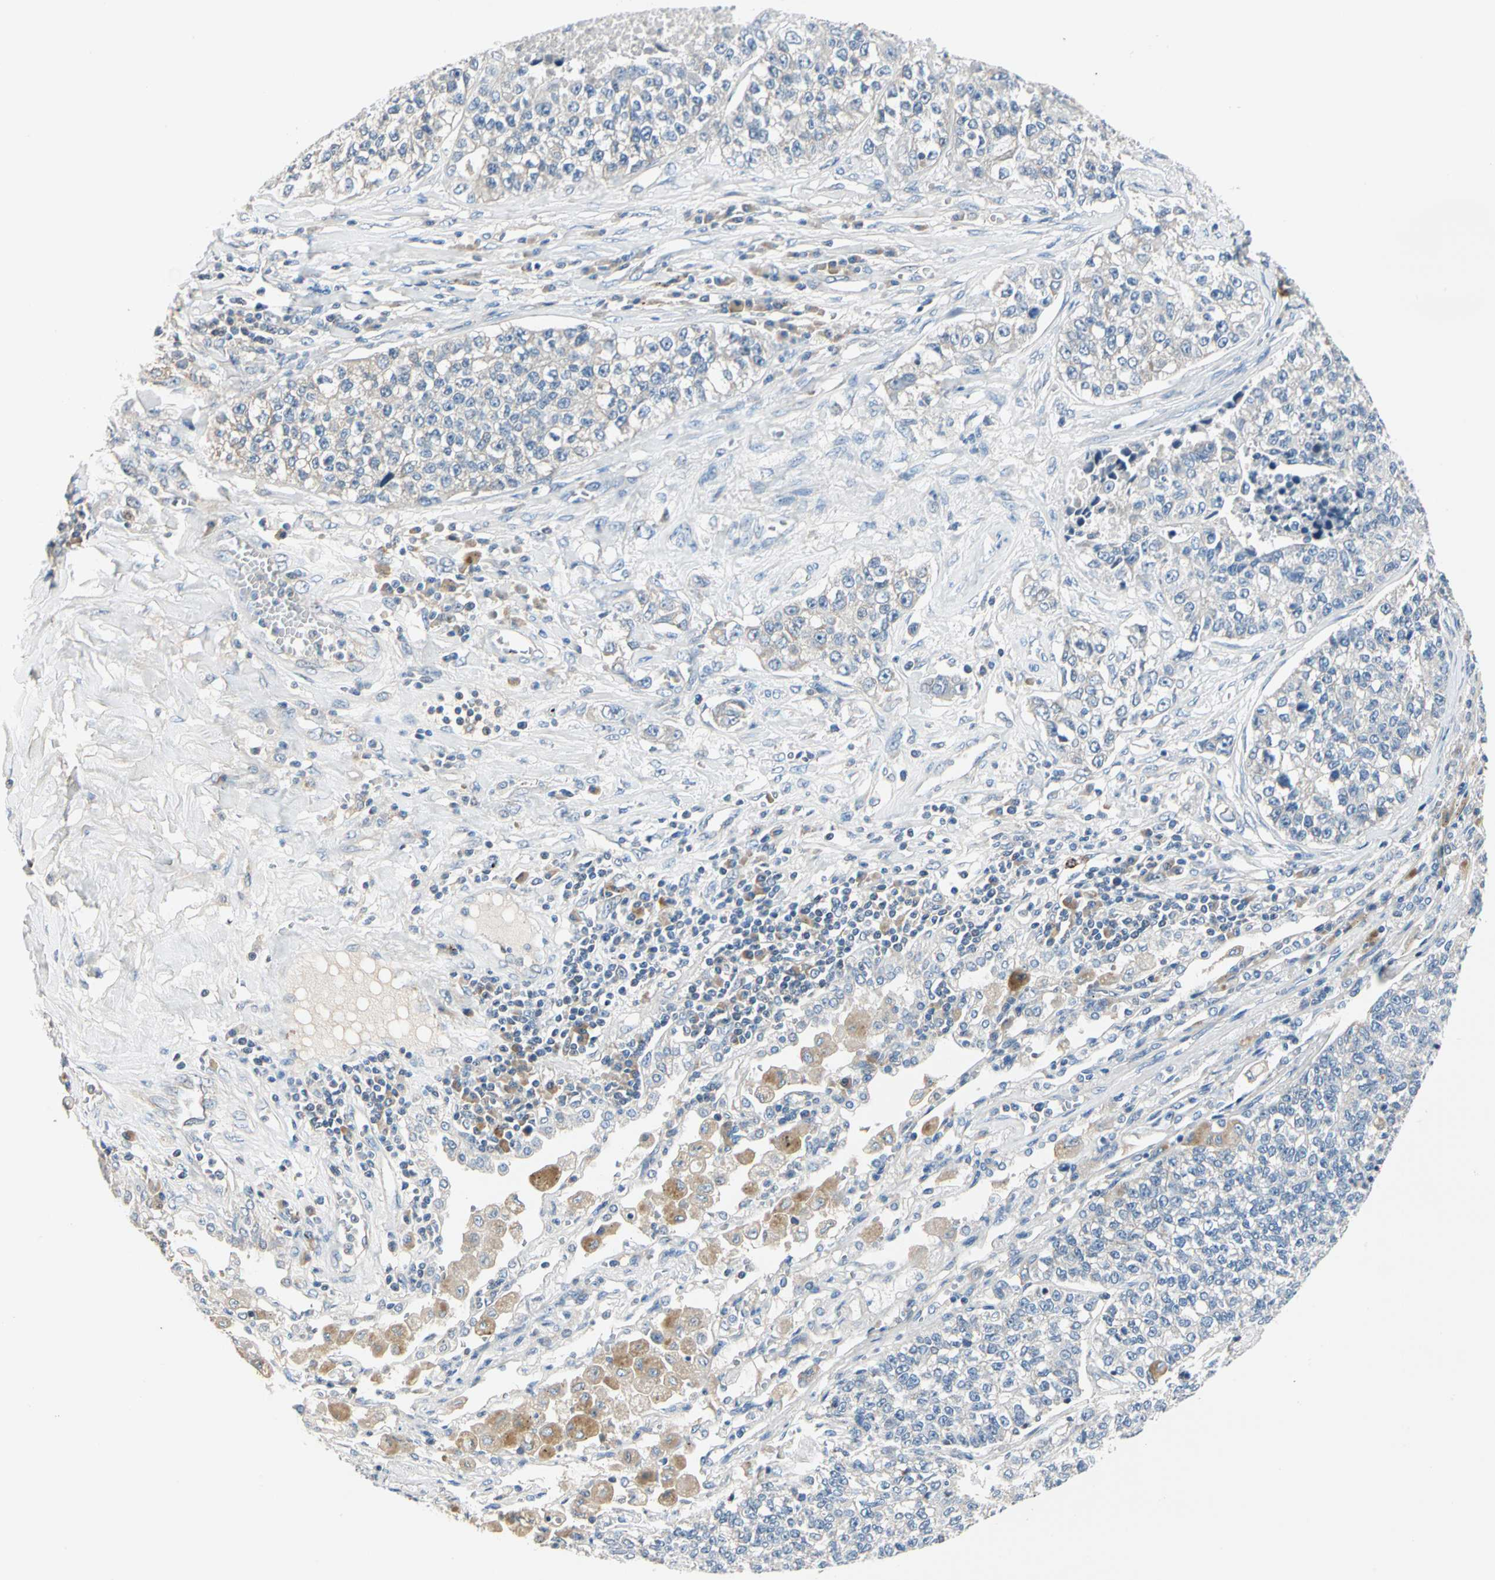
{"staining": {"intensity": "weak", "quantity": "<25%", "location": "cytoplasmic/membranous"}, "tissue": "lung cancer", "cell_type": "Tumor cells", "image_type": "cancer", "snomed": [{"axis": "morphology", "description": "Adenocarcinoma, NOS"}, {"axis": "topography", "description": "Lung"}], "caption": "A high-resolution photomicrograph shows immunohistochemistry staining of lung cancer, which reveals no significant expression in tumor cells.", "gene": "GPR153", "patient": {"sex": "male", "age": 49}}